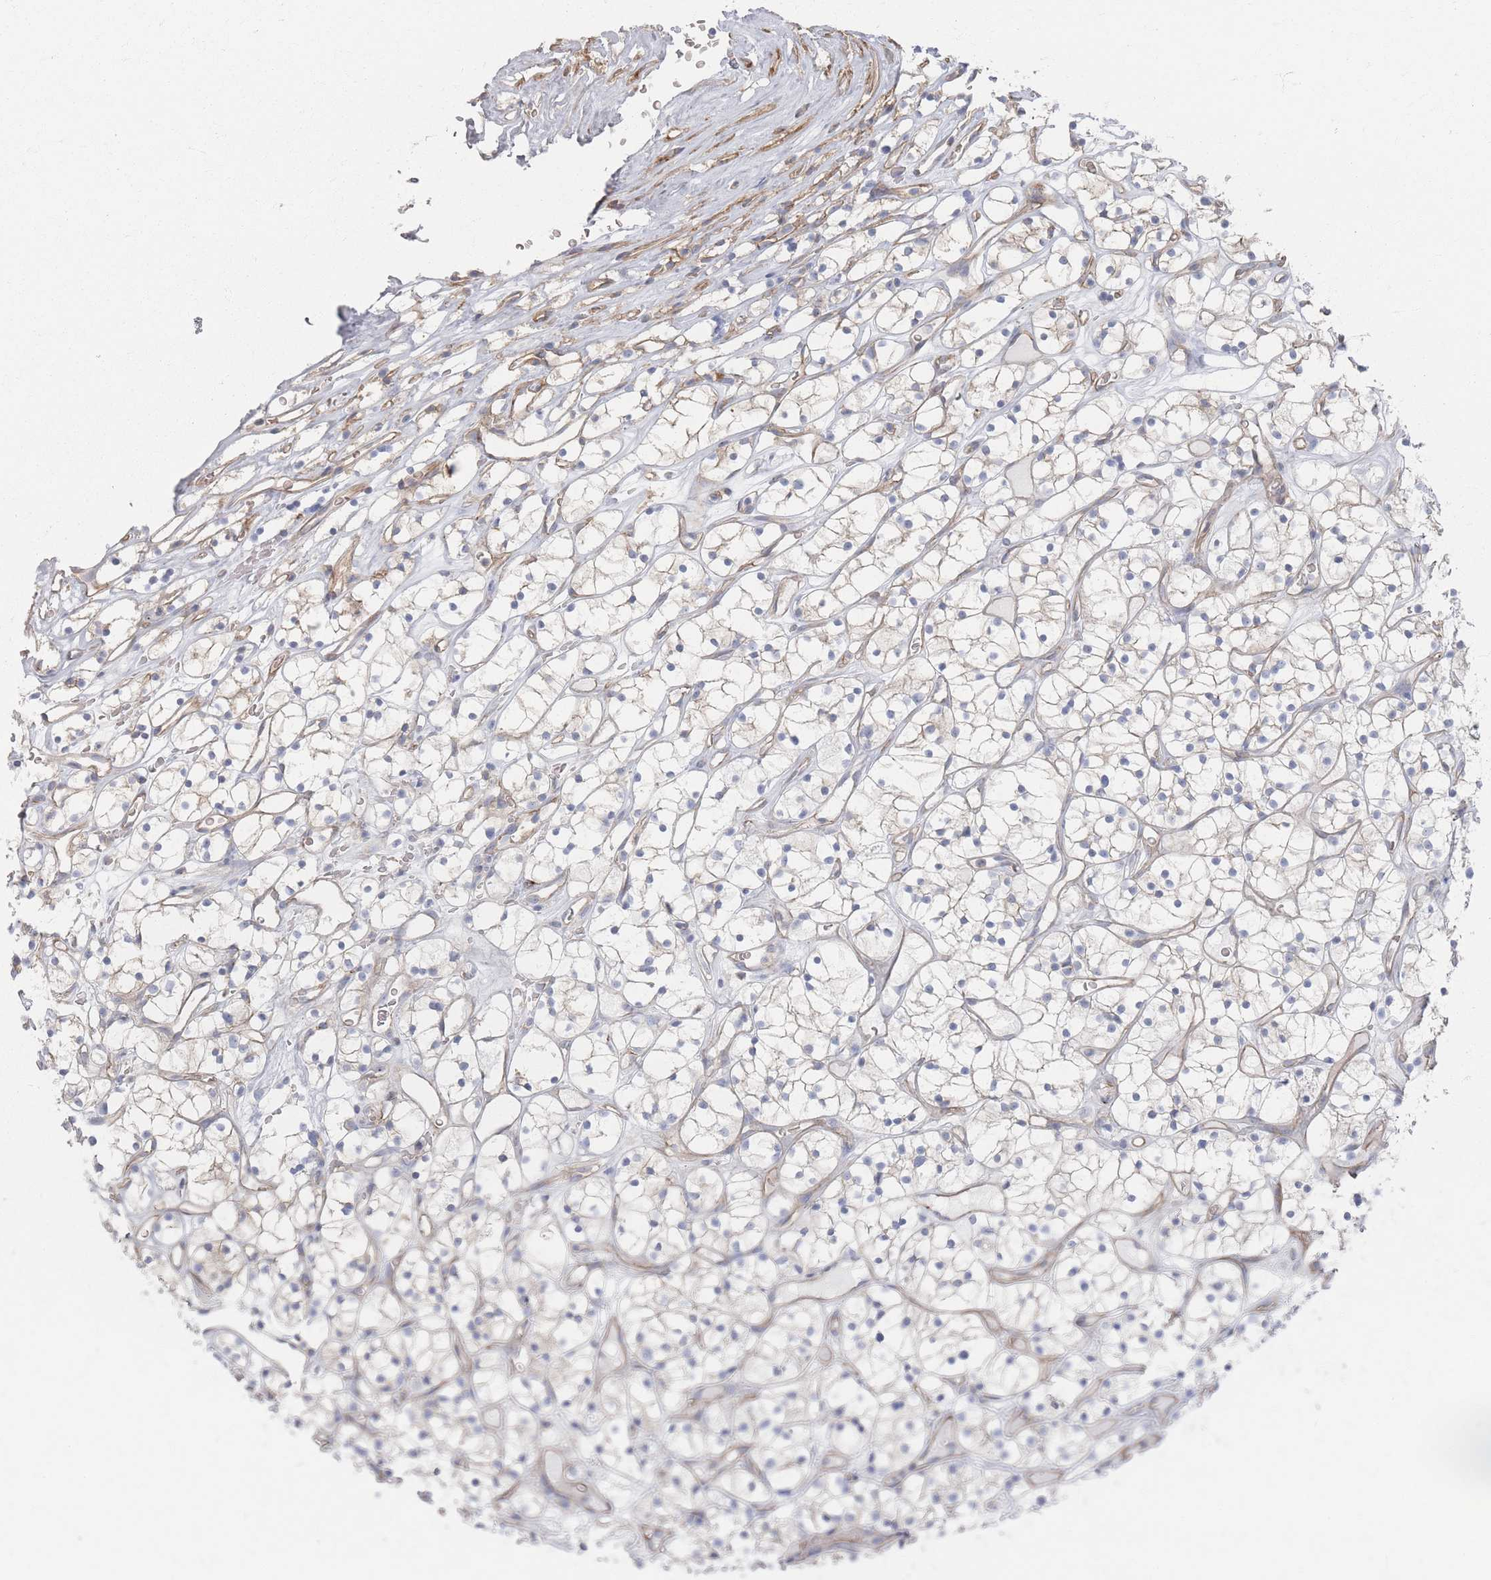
{"staining": {"intensity": "negative", "quantity": "none", "location": "none"}, "tissue": "renal cancer", "cell_type": "Tumor cells", "image_type": "cancer", "snomed": [{"axis": "morphology", "description": "Adenocarcinoma, NOS"}, {"axis": "topography", "description": "Kidney"}], "caption": "A photomicrograph of renal cancer stained for a protein displays no brown staining in tumor cells.", "gene": "GNB1", "patient": {"sex": "female", "age": 64}}